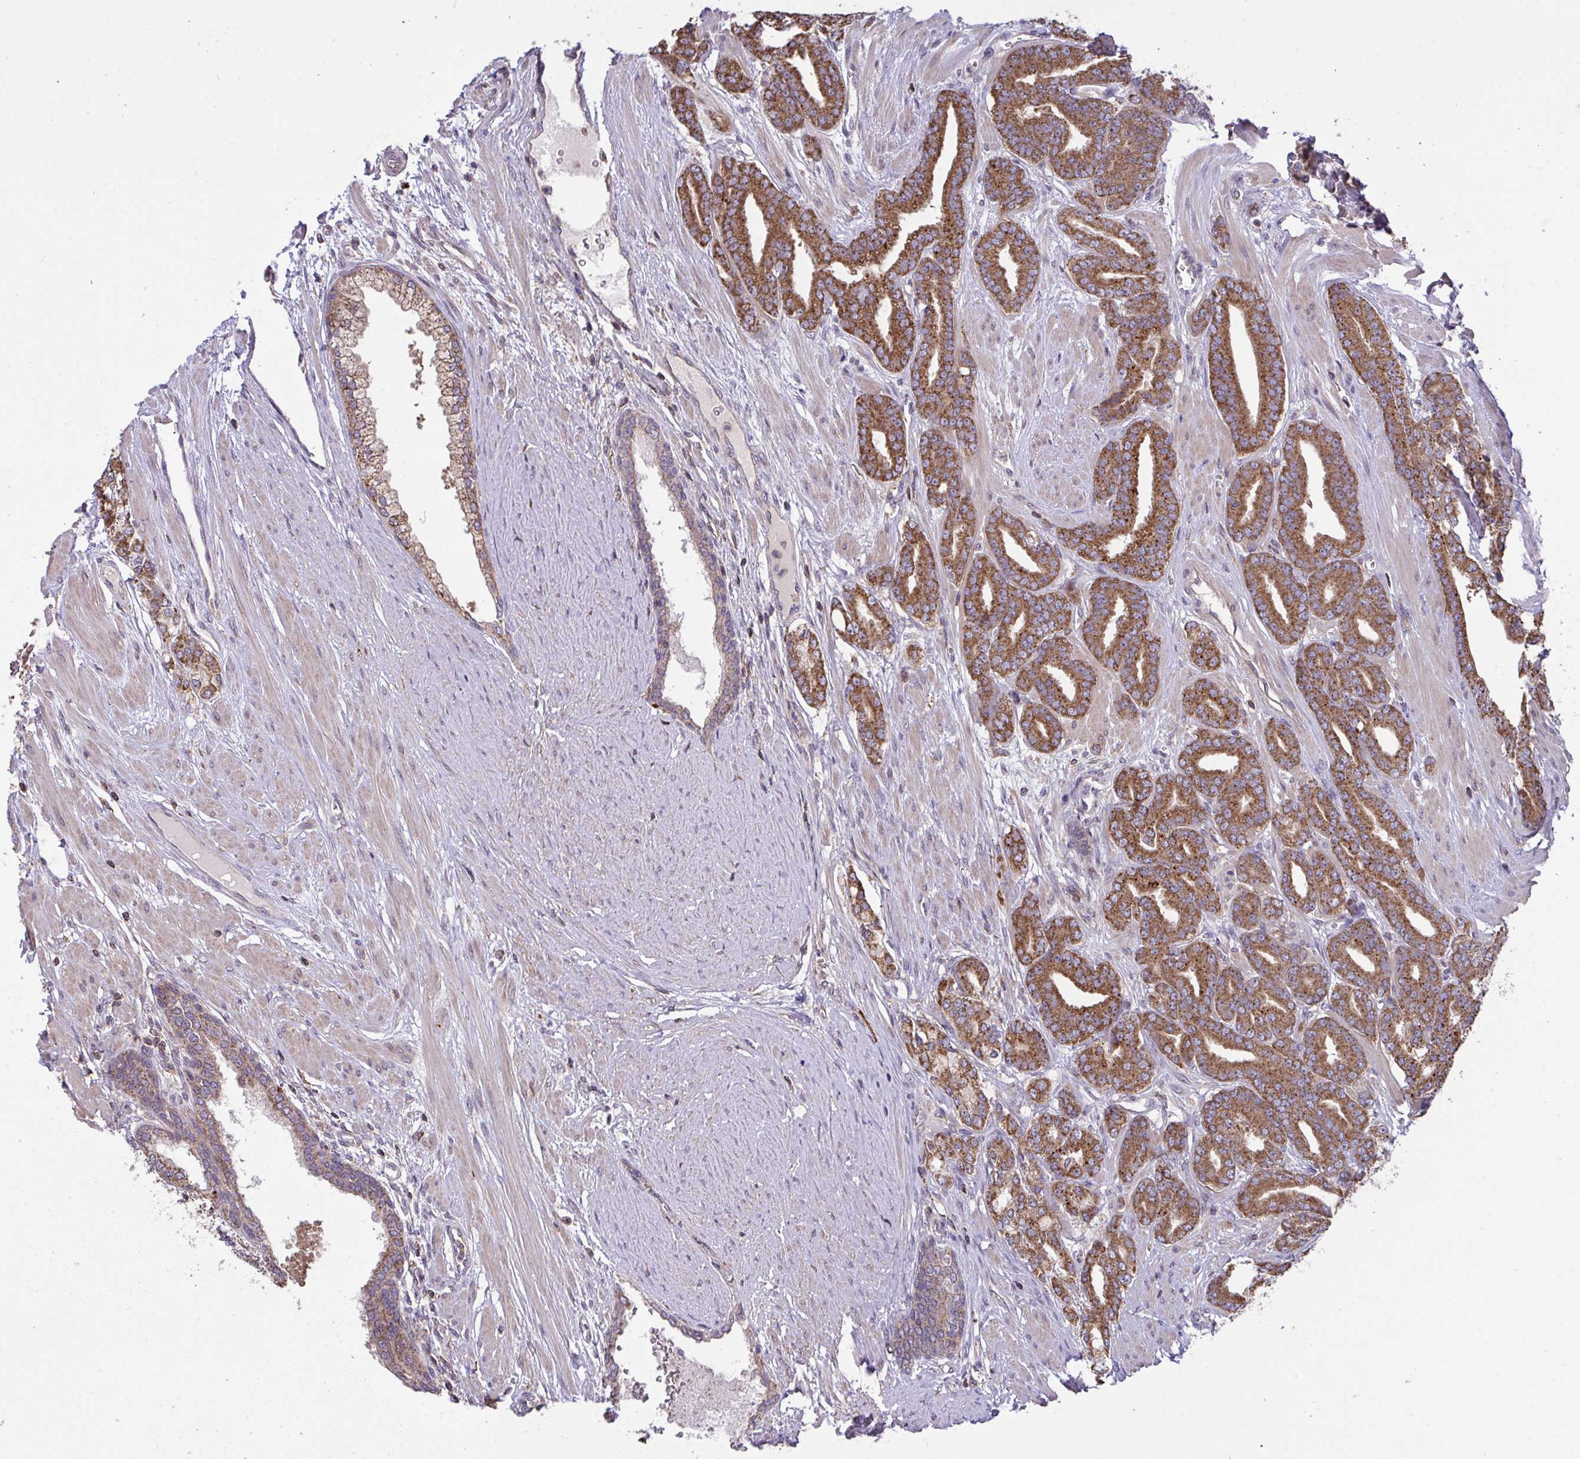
{"staining": {"intensity": "strong", "quantity": ">75%", "location": "cytoplasmic/membranous"}, "tissue": "prostate cancer", "cell_type": "Tumor cells", "image_type": "cancer", "snomed": [{"axis": "morphology", "description": "Adenocarcinoma, High grade"}, {"axis": "topography", "description": "Prostate"}], "caption": "Human prostate cancer (high-grade adenocarcinoma) stained with a protein marker exhibits strong staining in tumor cells.", "gene": "PPM1H", "patient": {"sex": "male", "age": 60}}